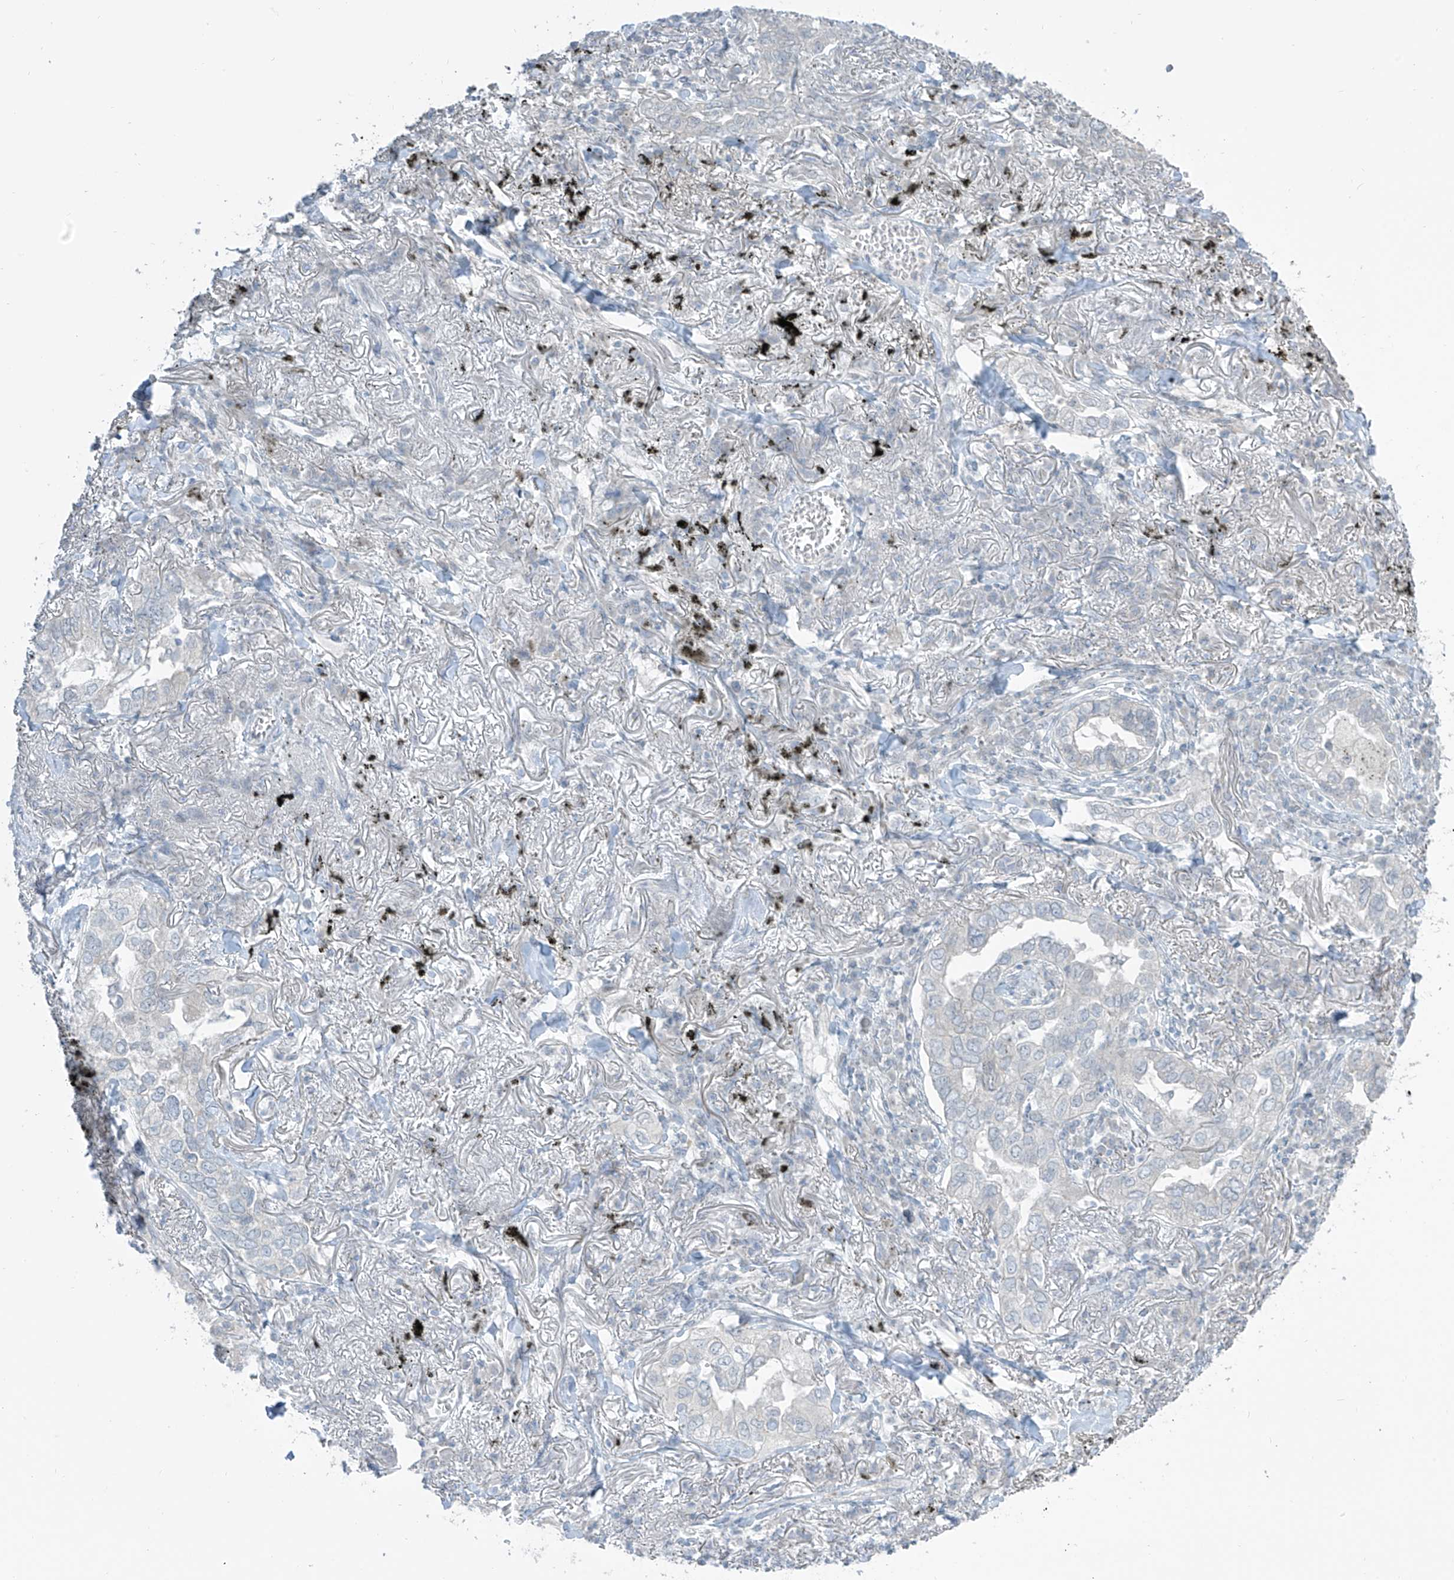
{"staining": {"intensity": "negative", "quantity": "none", "location": "none"}, "tissue": "lung cancer", "cell_type": "Tumor cells", "image_type": "cancer", "snomed": [{"axis": "morphology", "description": "Adenocarcinoma, NOS"}, {"axis": "topography", "description": "Lung"}], "caption": "The immunohistochemistry (IHC) image has no significant staining in tumor cells of lung adenocarcinoma tissue.", "gene": "PRDM6", "patient": {"sex": "male", "age": 65}}